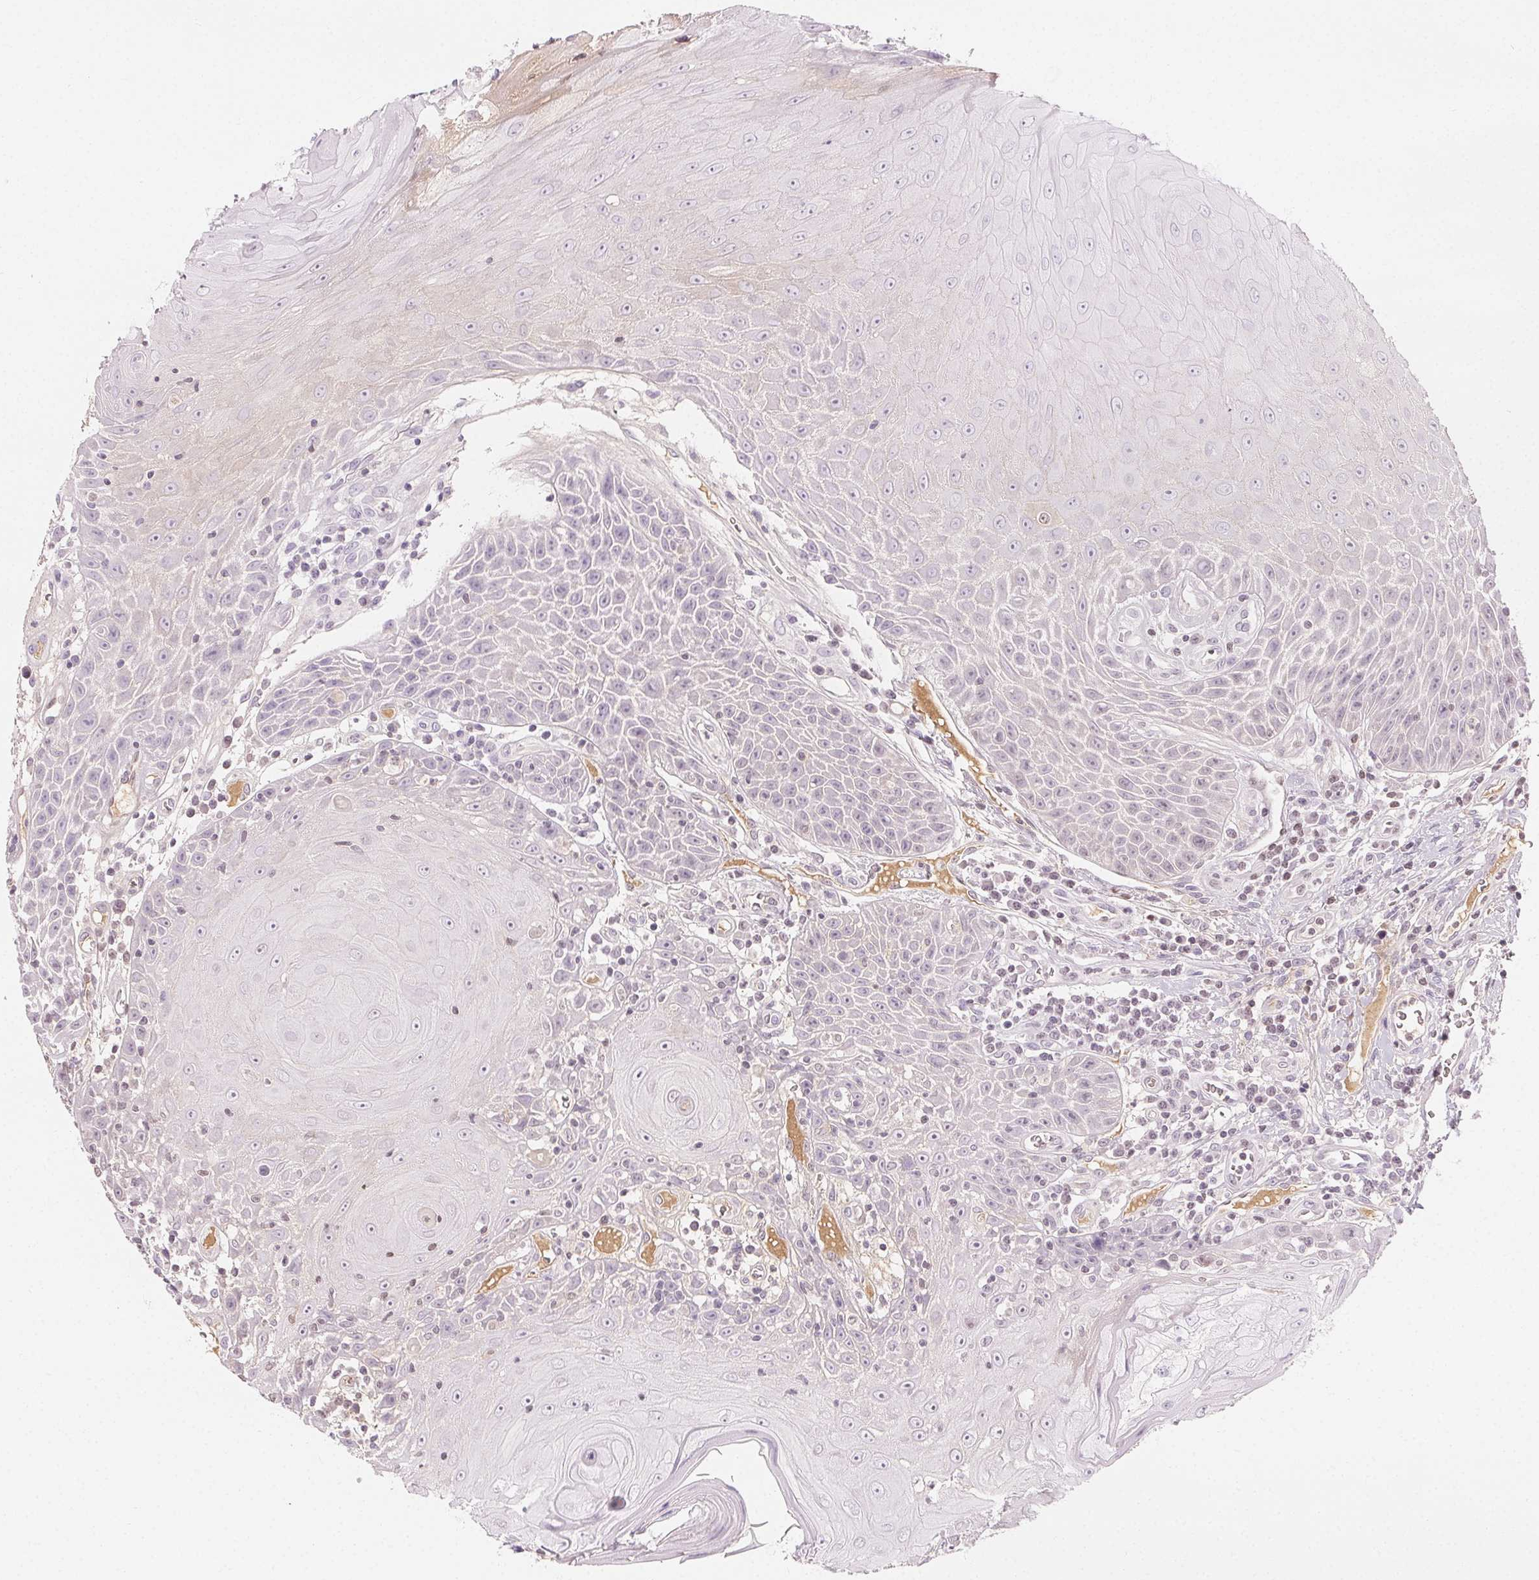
{"staining": {"intensity": "negative", "quantity": "none", "location": "none"}, "tissue": "head and neck cancer", "cell_type": "Tumor cells", "image_type": "cancer", "snomed": [{"axis": "morphology", "description": "Squamous cell carcinoma, NOS"}, {"axis": "topography", "description": "Head-Neck"}], "caption": "High power microscopy photomicrograph of an immunohistochemistry (IHC) photomicrograph of head and neck squamous cell carcinoma, revealing no significant positivity in tumor cells. Brightfield microscopy of immunohistochemistry stained with DAB (brown) and hematoxylin (blue), captured at high magnification.", "gene": "AFM", "patient": {"sex": "male", "age": 52}}